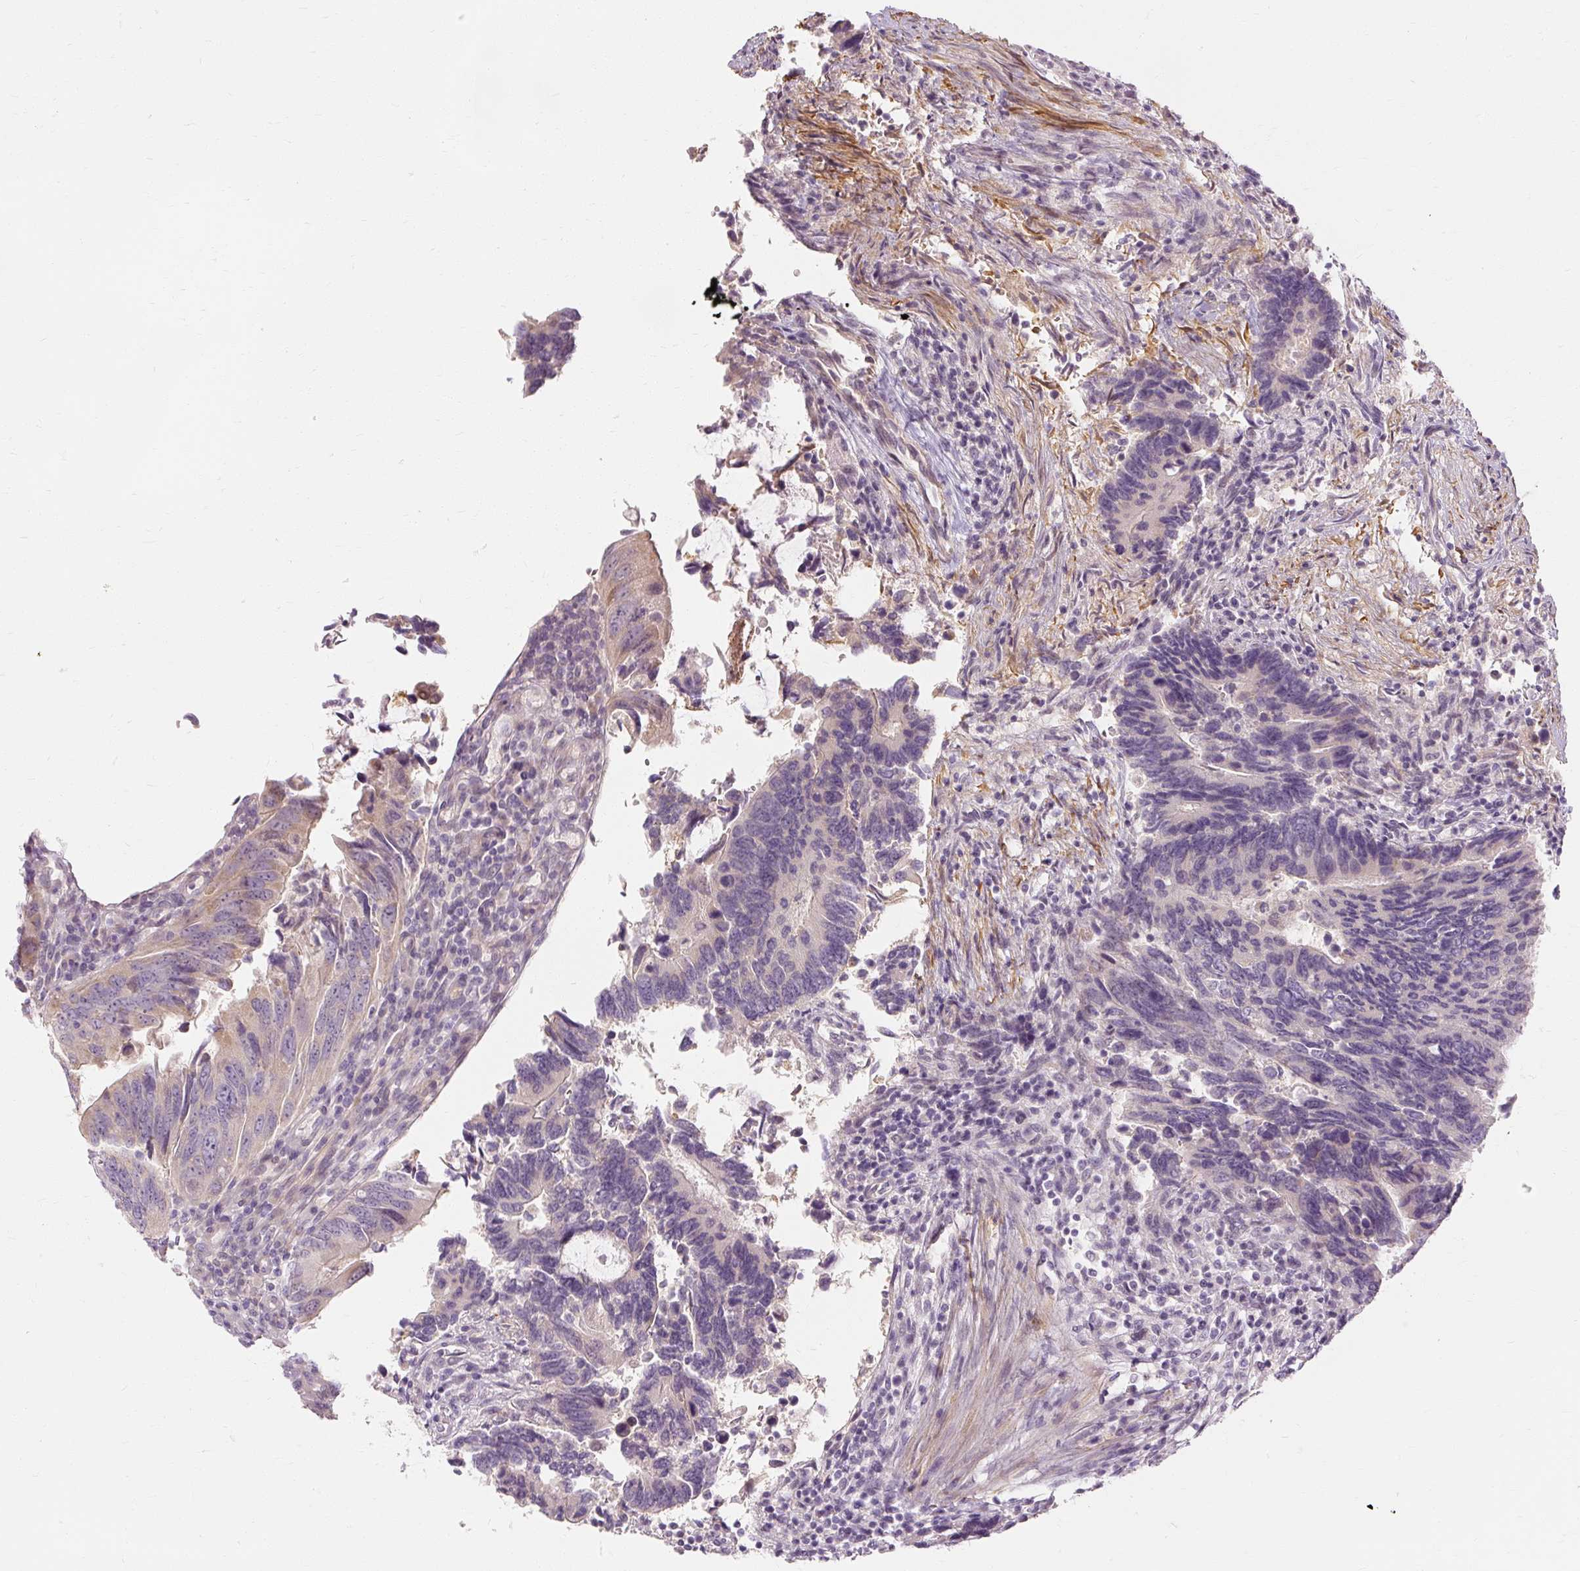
{"staining": {"intensity": "weak", "quantity": "<25%", "location": "cytoplasmic/membranous"}, "tissue": "colorectal cancer", "cell_type": "Tumor cells", "image_type": "cancer", "snomed": [{"axis": "morphology", "description": "Adenocarcinoma, NOS"}, {"axis": "topography", "description": "Colon"}], "caption": "Adenocarcinoma (colorectal) stained for a protein using IHC exhibits no positivity tumor cells.", "gene": "CAPN3", "patient": {"sex": "male", "age": 87}}